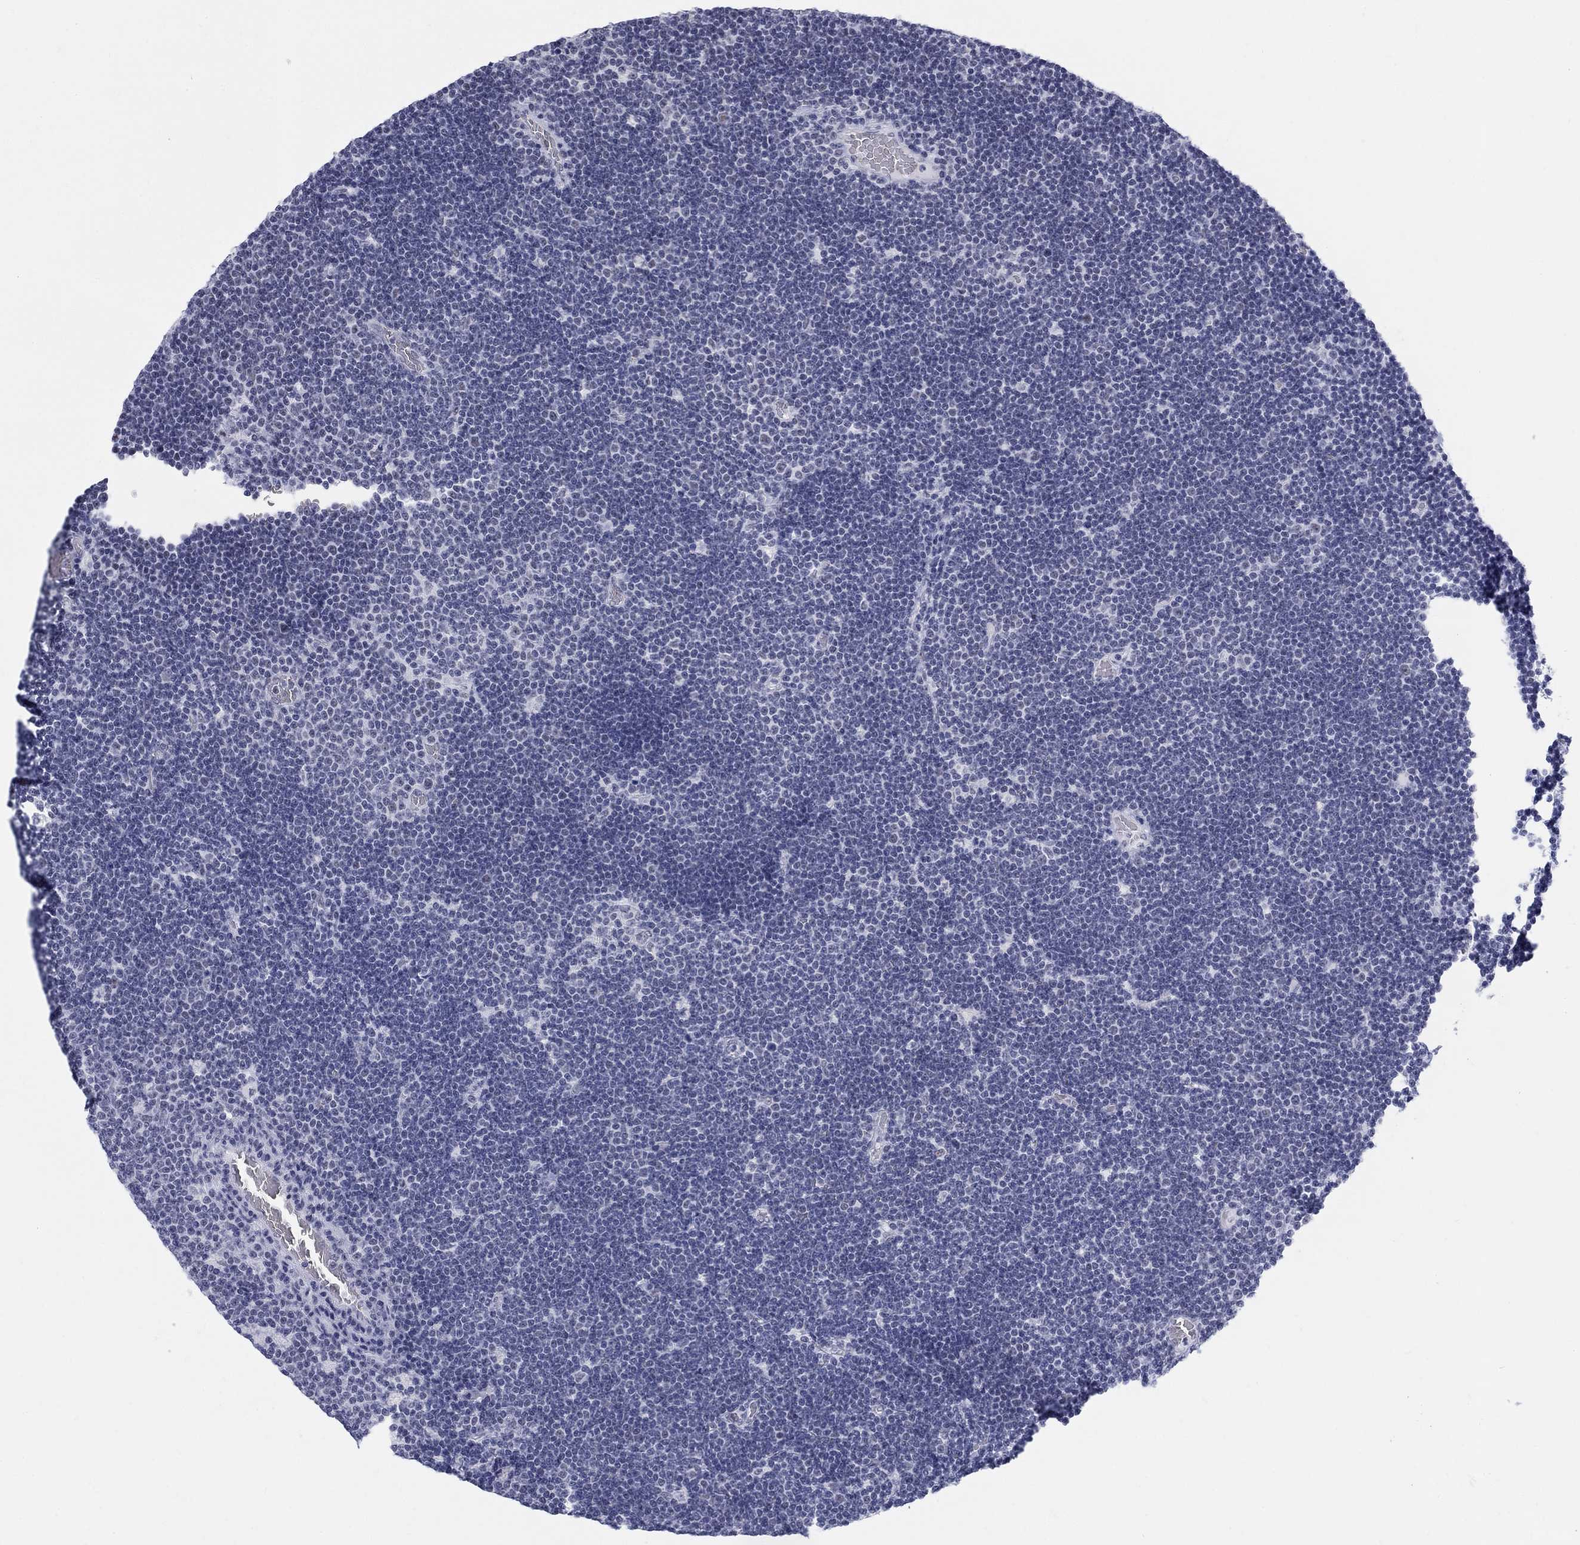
{"staining": {"intensity": "negative", "quantity": "none", "location": "none"}, "tissue": "lymphoma", "cell_type": "Tumor cells", "image_type": "cancer", "snomed": [{"axis": "morphology", "description": "Malignant lymphoma, non-Hodgkin's type, Low grade"}, {"axis": "topography", "description": "Brain"}], "caption": "There is no significant positivity in tumor cells of lymphoma.", "gene": "DMTN", "patient": {"sex": "female", "age": 66}}